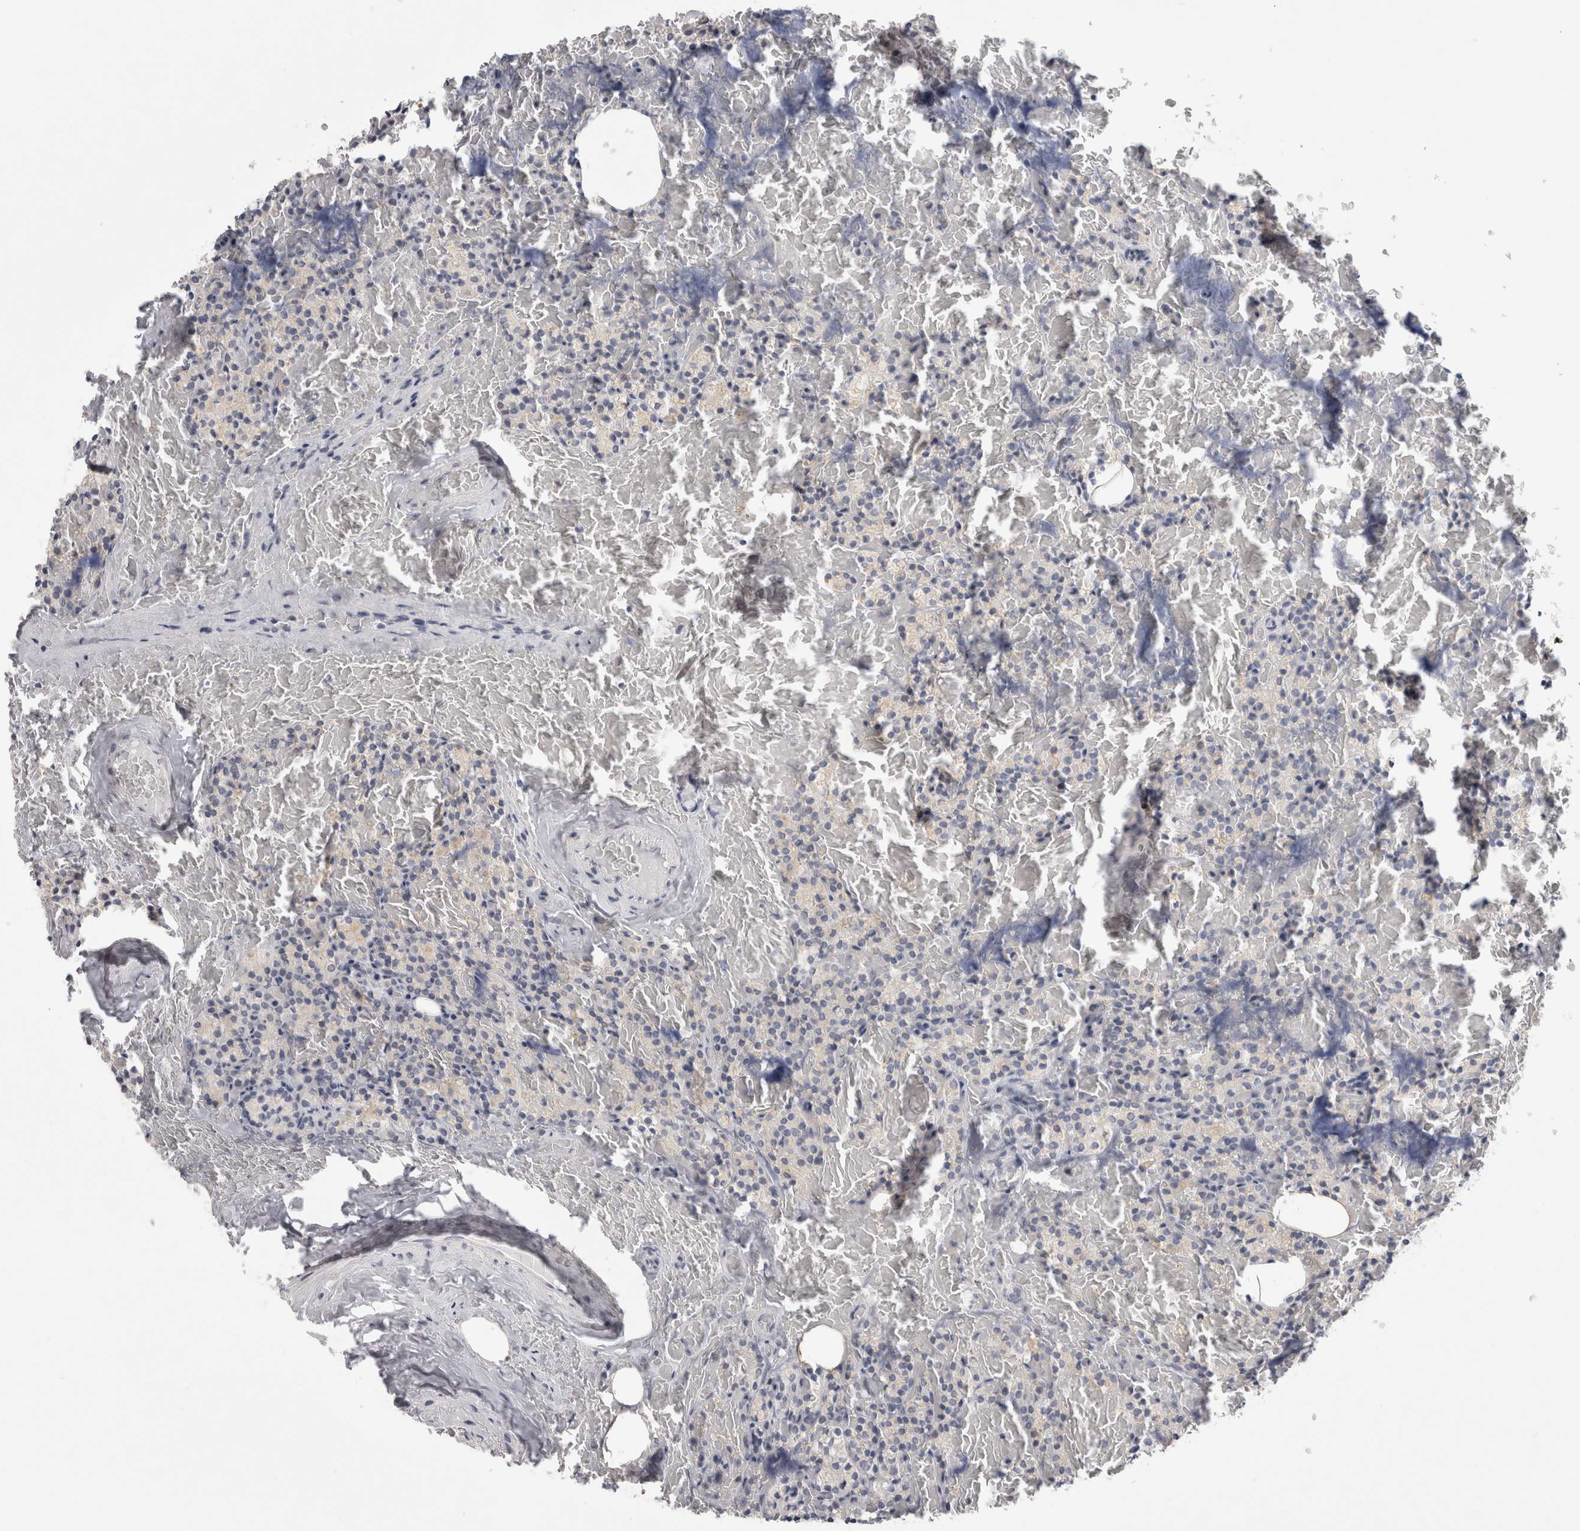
{"staining": {"intensity": "negative", "quantity": "none", "location": "none"}, "tissue": "parathyroid gland", "cell_type": "Glandular cells", "image_type": "normal", "snomed": [{"axis": "morphology", "description": "Normal tissue, NOS"}, {"axis": "topography", "description": "Parathyroid gland"}], "caption": "Histopathology image shows no significant protein staining in glandular cells of normal parathyroid gland.", "gene": "TONSL", "patient": {"sex": "female", "age": 78}}